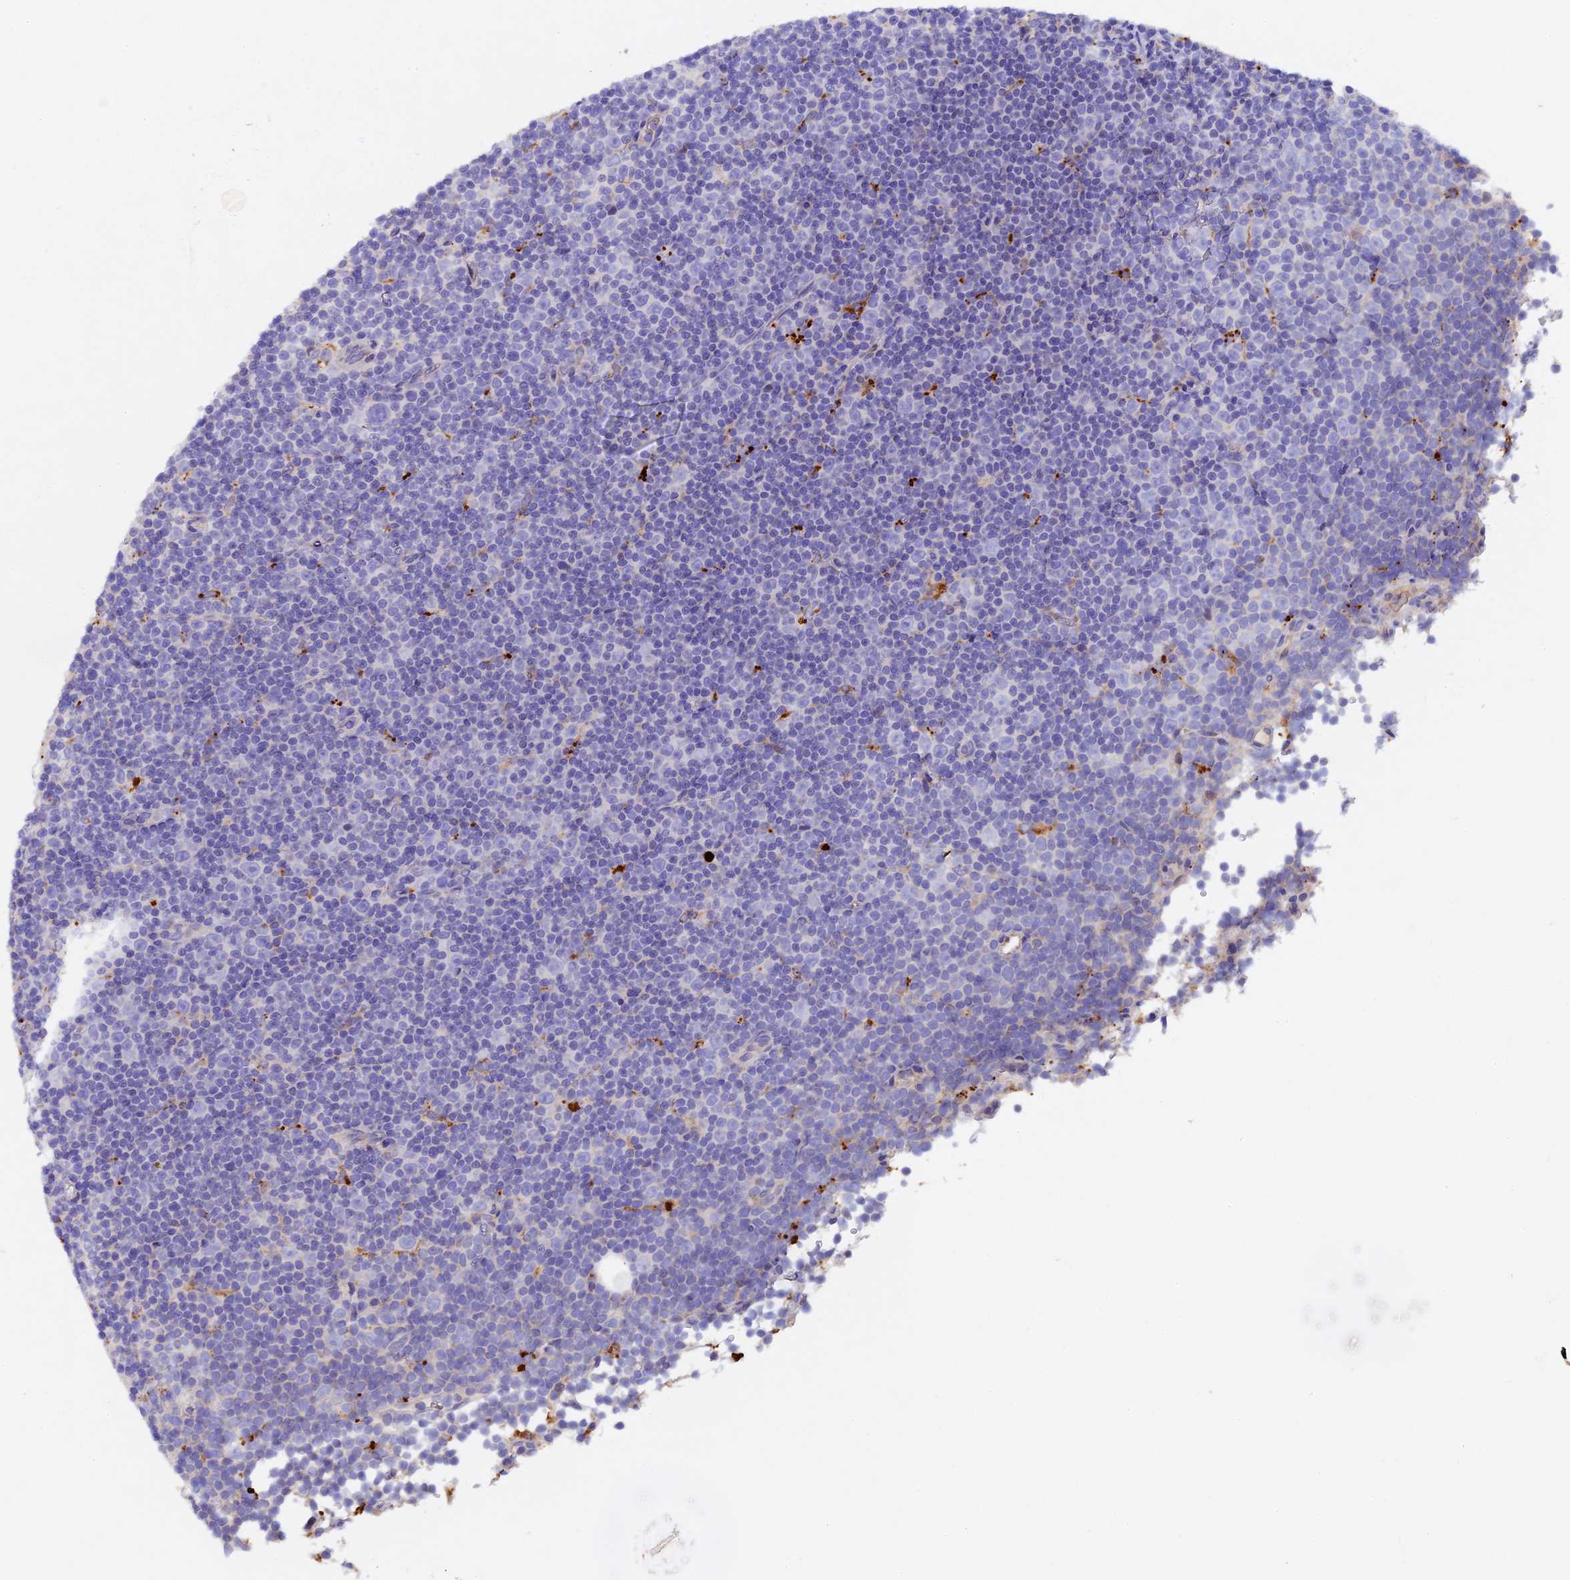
{"staining": {"intensity": "negative", "quantity": "none", "location": "none"}, "tissue": "lymphoma", "cell_type": "Tumor cells", "image_type": "cancer", "snomed": [{"axis": "morphology", "description": "Malignant lymphoma, non-Hodgkin's type, Low grade"}, {"axis": "topography", "description": "Lymph node"}], "caption": "This is an immunohistochemistry (IHC) image of human malignant lymphoma, non-Hodgkin's type (low-grade). There is no staining in tumor cells.", "gene": "TGDS", "patient": {"sex": "female", "age": 67}}